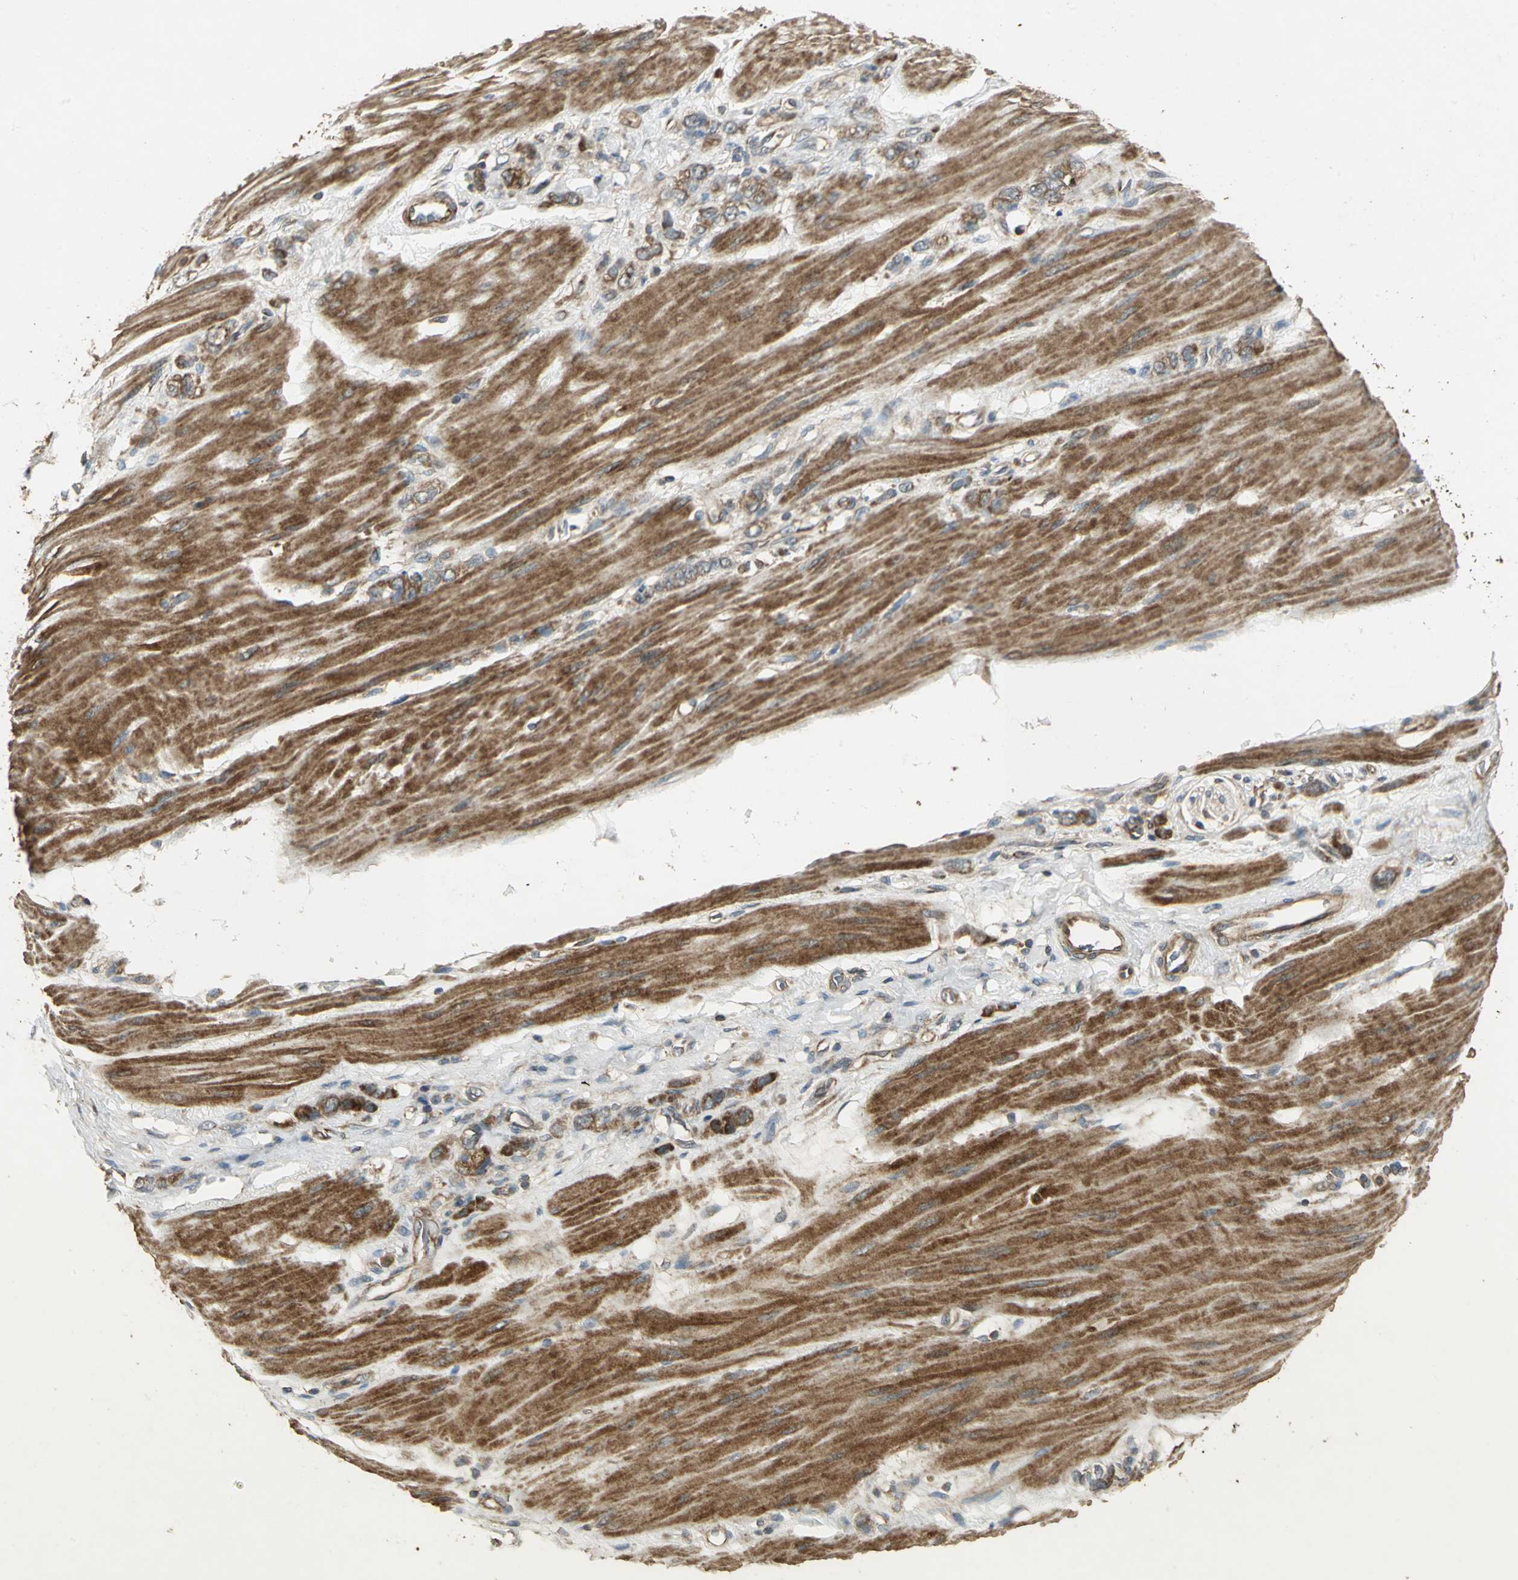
{"staining": {"intensity": "moderate", "quantity": ">75%", "location": "cytoplasmic/membranous"}, "tissue": "stomach cancer", "cell_type": "Tumor cells", "image_type": "cancer", "snomed": [{"axis": "morphology", "description": "Adenocarcinoma, NOS"}, {"axis": "topography", "description": "Stomach"}], "caption": "Immunohistochemical staining of stomach cancer (adenocarcinoma) reveals moderate cytoplasmic/membranous protein expression in about >75% of tumor cells.", "gene": "KANK1", "patient": {"sex": "male", "age": 82}}